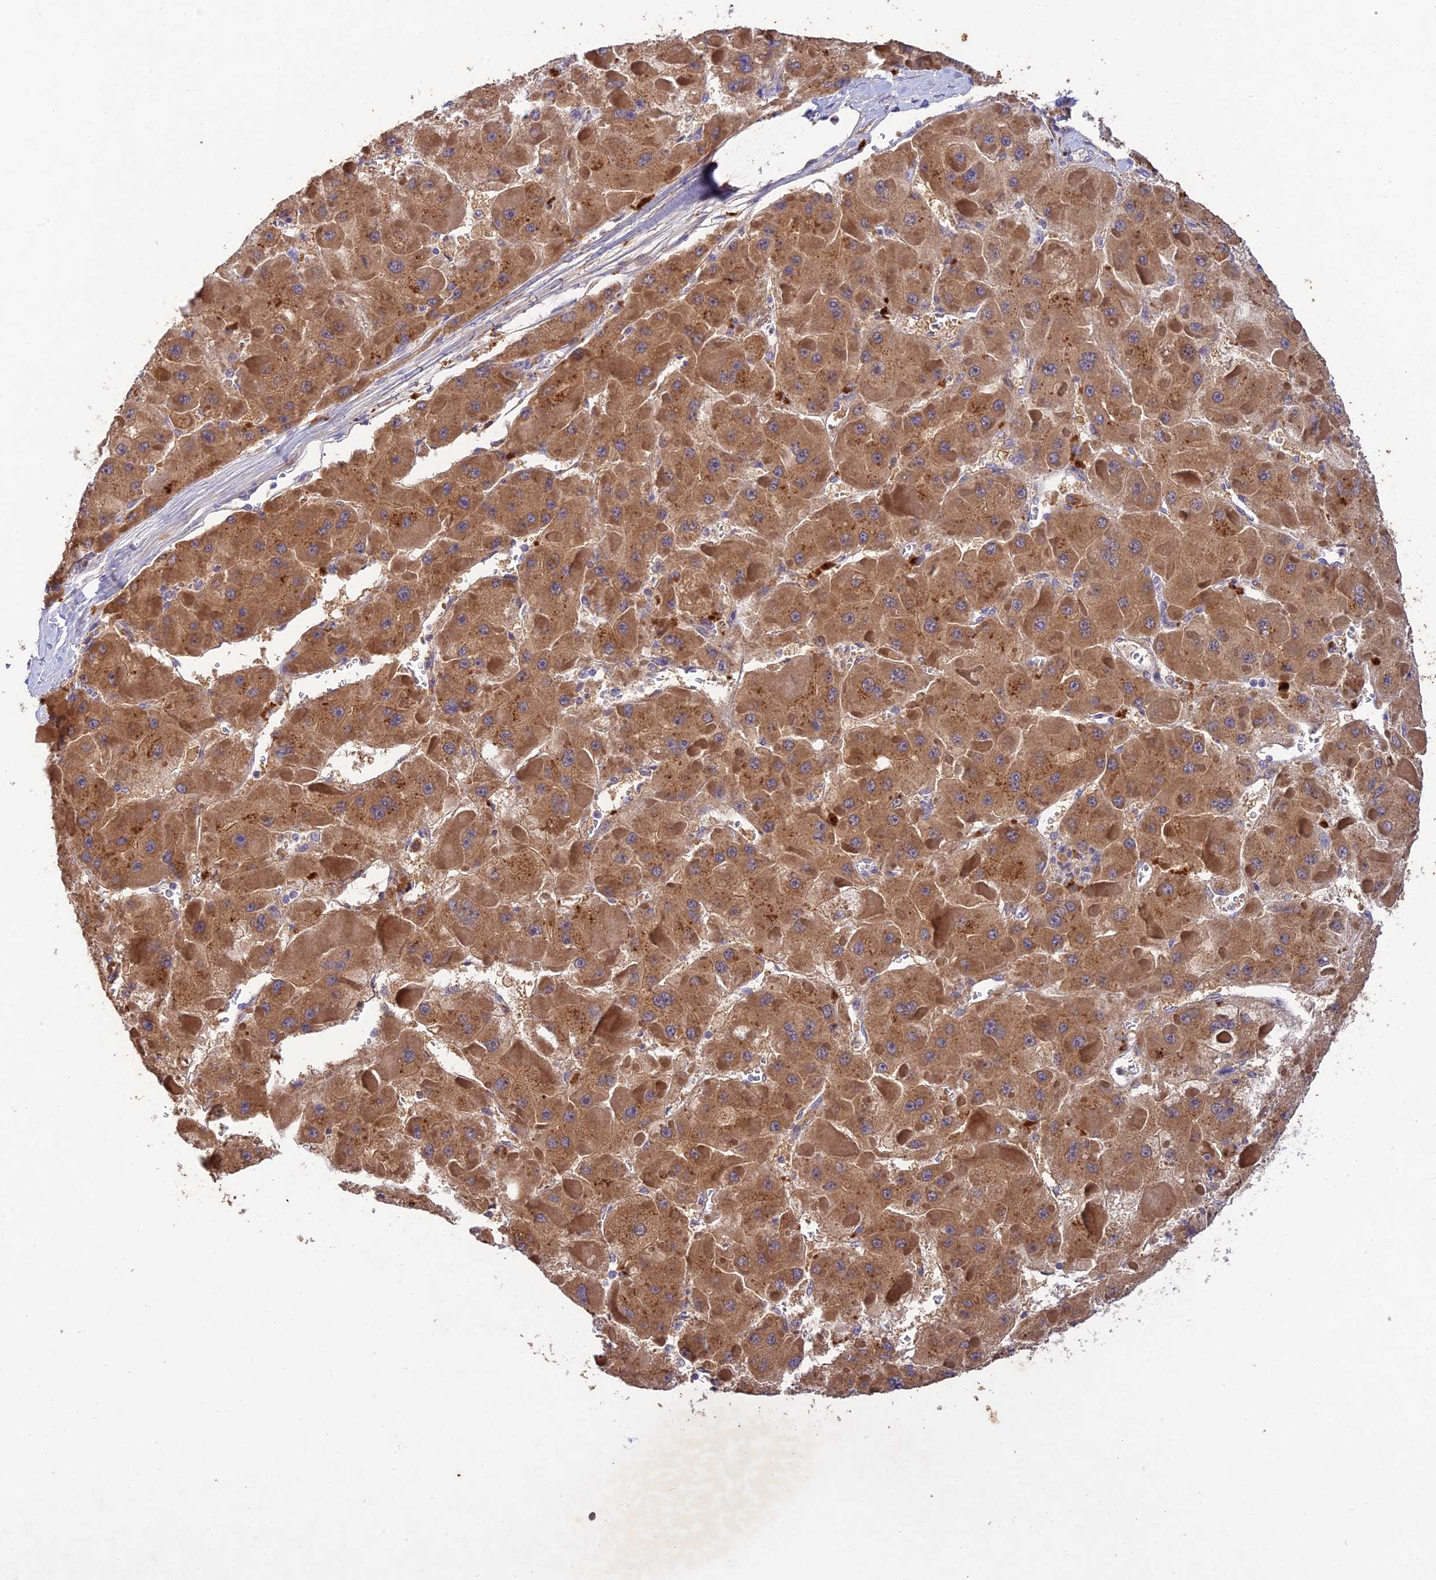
{"staining": {"intensity": "moderate", "quantity": ">75%", "location": "cytoplasmic/membranous"}, "tissue": "liver cancer", "cell_type": "Tumor cells", "image_type": "cancer", "snomed": [{"axis": "morphology", "description": "Carcinoma, Hepatocellular, NOS"}, {"axis": "topography", "description": "Liver"}], "caption": "Hepatocellular carcinoma (liver) stained with a brown dye shows moderate cytoplasmic/membranous positive staining in approximately >75% of tumor cells.", "gene": "ACSM5", "patient": {"sex": "female", "age": 73}}